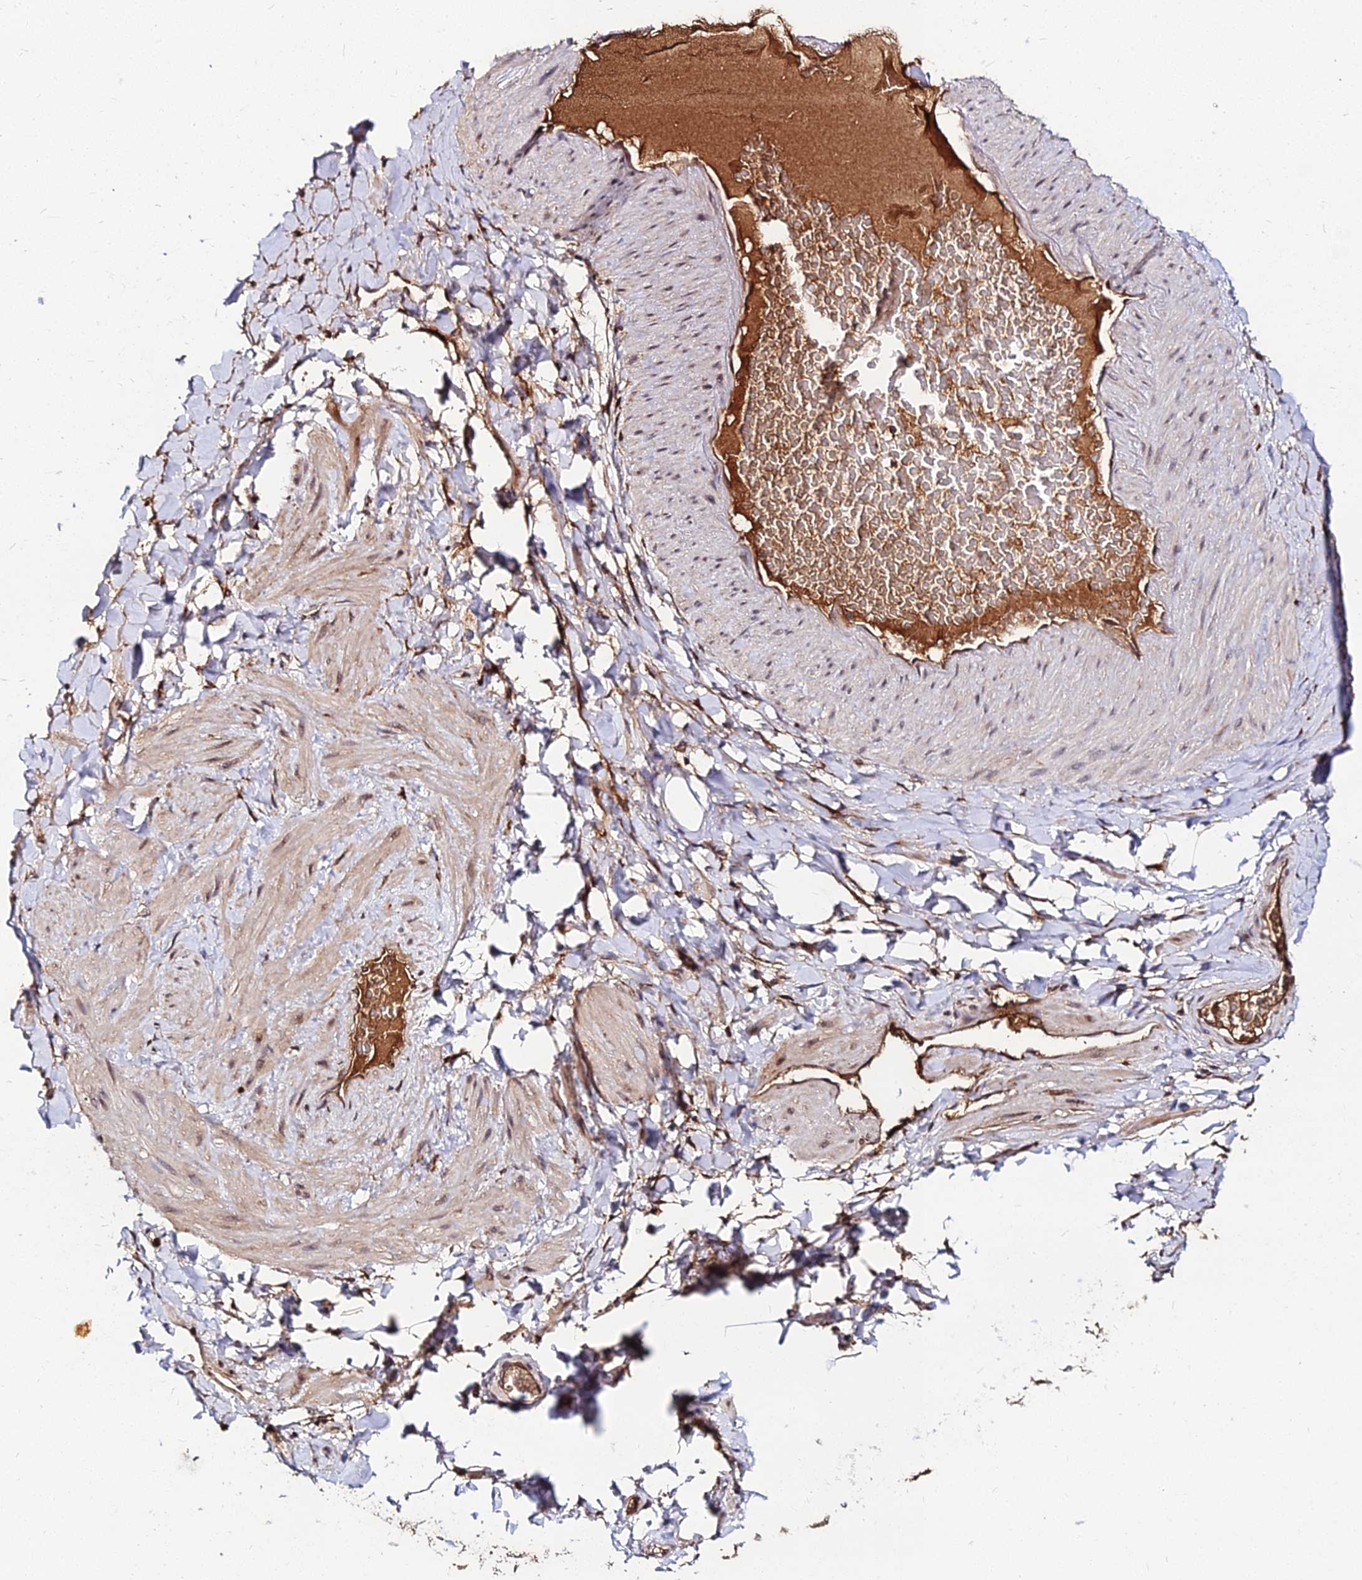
{"staining": {"intensity": "moderate", "quantity": ">75%", "location": "cytoplasmic/membranous"}, "tissue": "adipose tissue", "cell_type": "Adipocytes", "image_type": "normal", "snomed": [{"axis": "morphology", "description": "Normal tissue, NOS"}, {"axis": "topography", "description": "Soft tissue"}, {"axis": "topography", "description": "Vascular tissue"}], "caption": "The photomicrograph shows a brown stain indicating the presence of a protein in the cytoplasmic/membranous of adipocytes in adipose tissue. The protein is stained brown, and the nuclei are stained in blue (DAB IHC with brightfield microscopy, high magnification).", "gene": "PDE4D", "patient": {"sex": "male", "age": 54}}